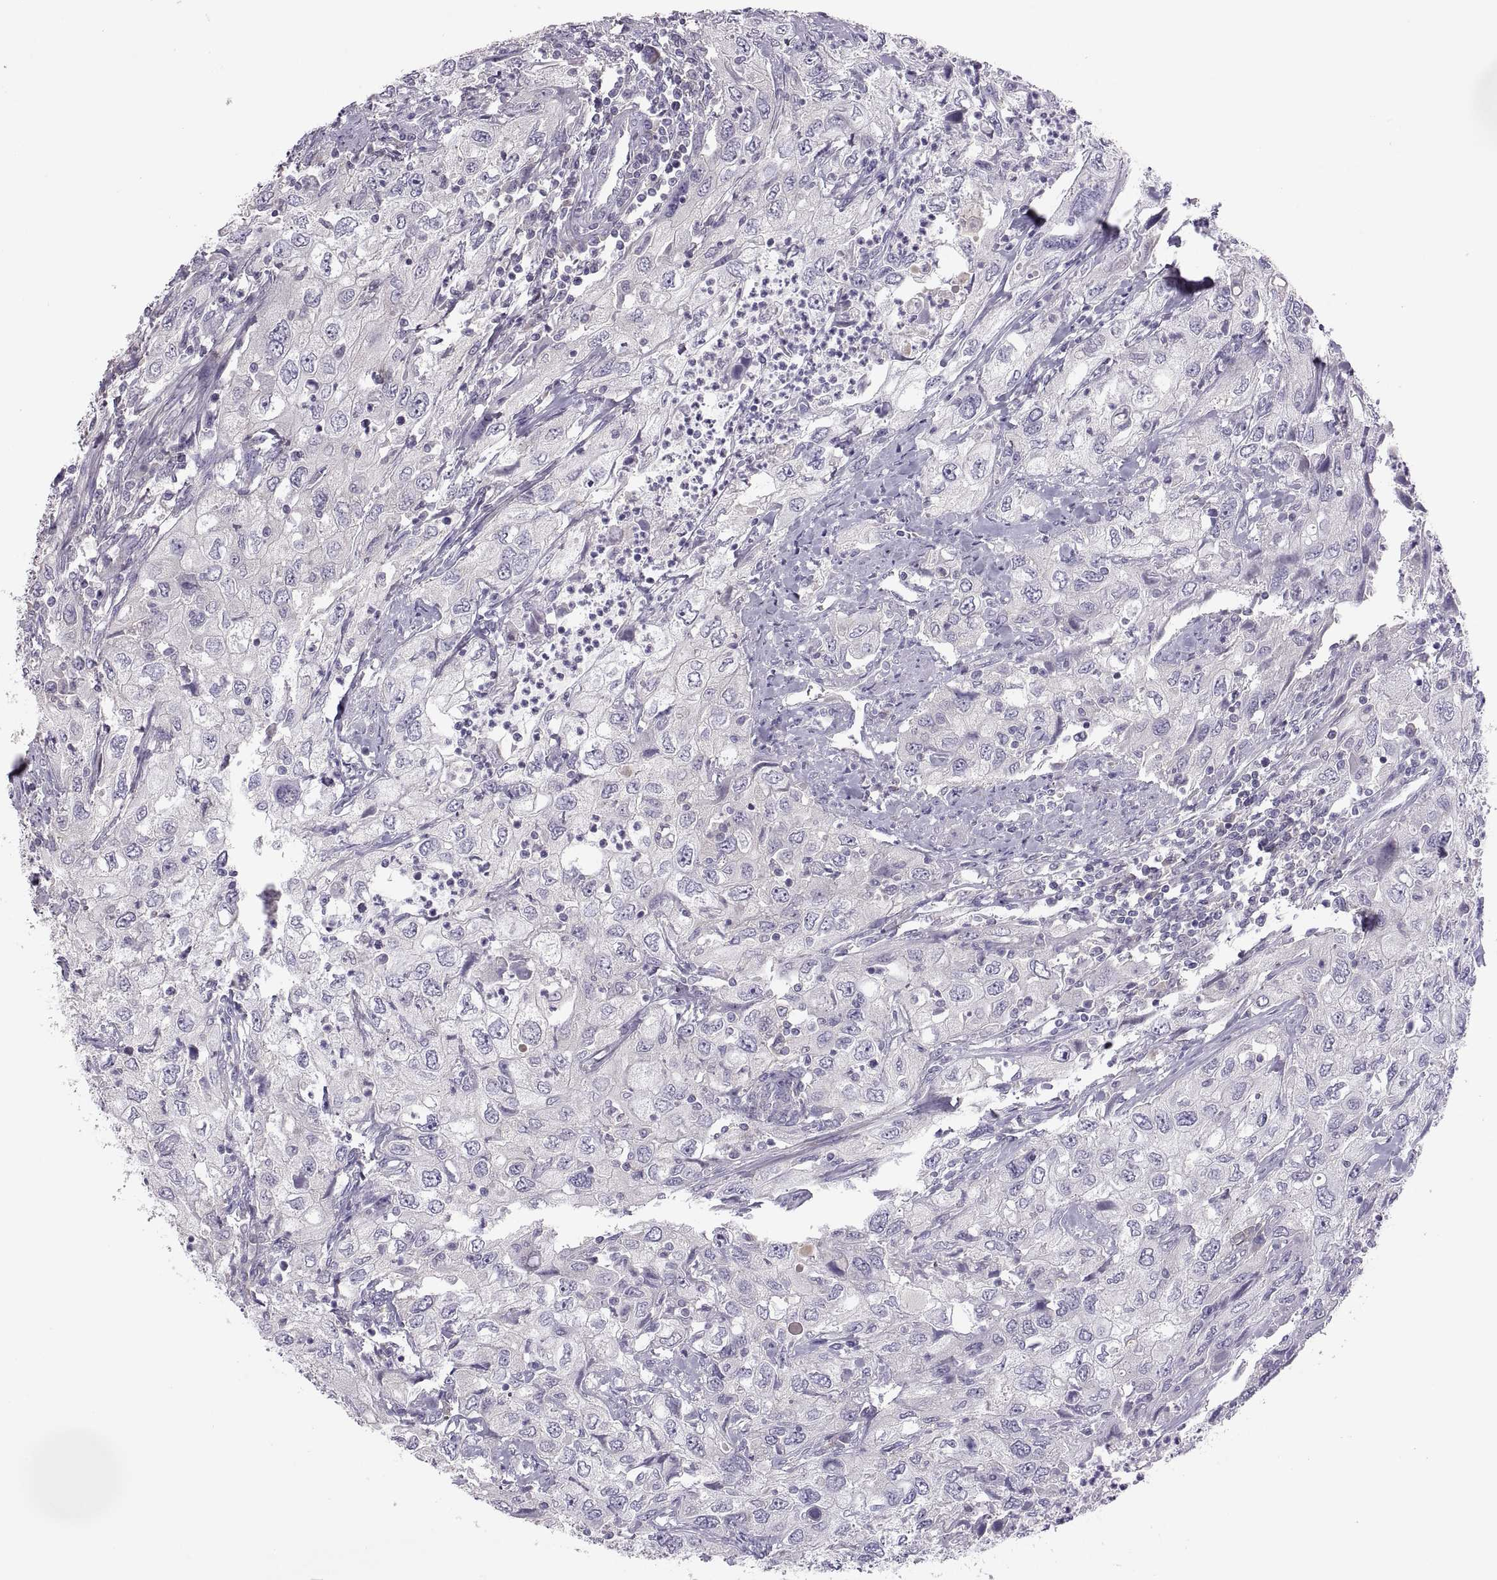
{"staining": {"intensity": "negative", "quantity": "none", "location": "none"}, "tissue": "urothelial cancer", "cell_type": "Tumor cells", "image_type": "cancer", "snomed": [{"axis": "morphology", "description": "Urothelial carcinoma, High grade"}, {"axis": "topography", "description": "Urinary bladder"}], "caption": "DAB immunohistochemical staining of human high-grade urothelial carcinoma shows no significant staining in tumor cells.", "gene": "TBX19", "patient": {"sex": "male", "age": 76}}